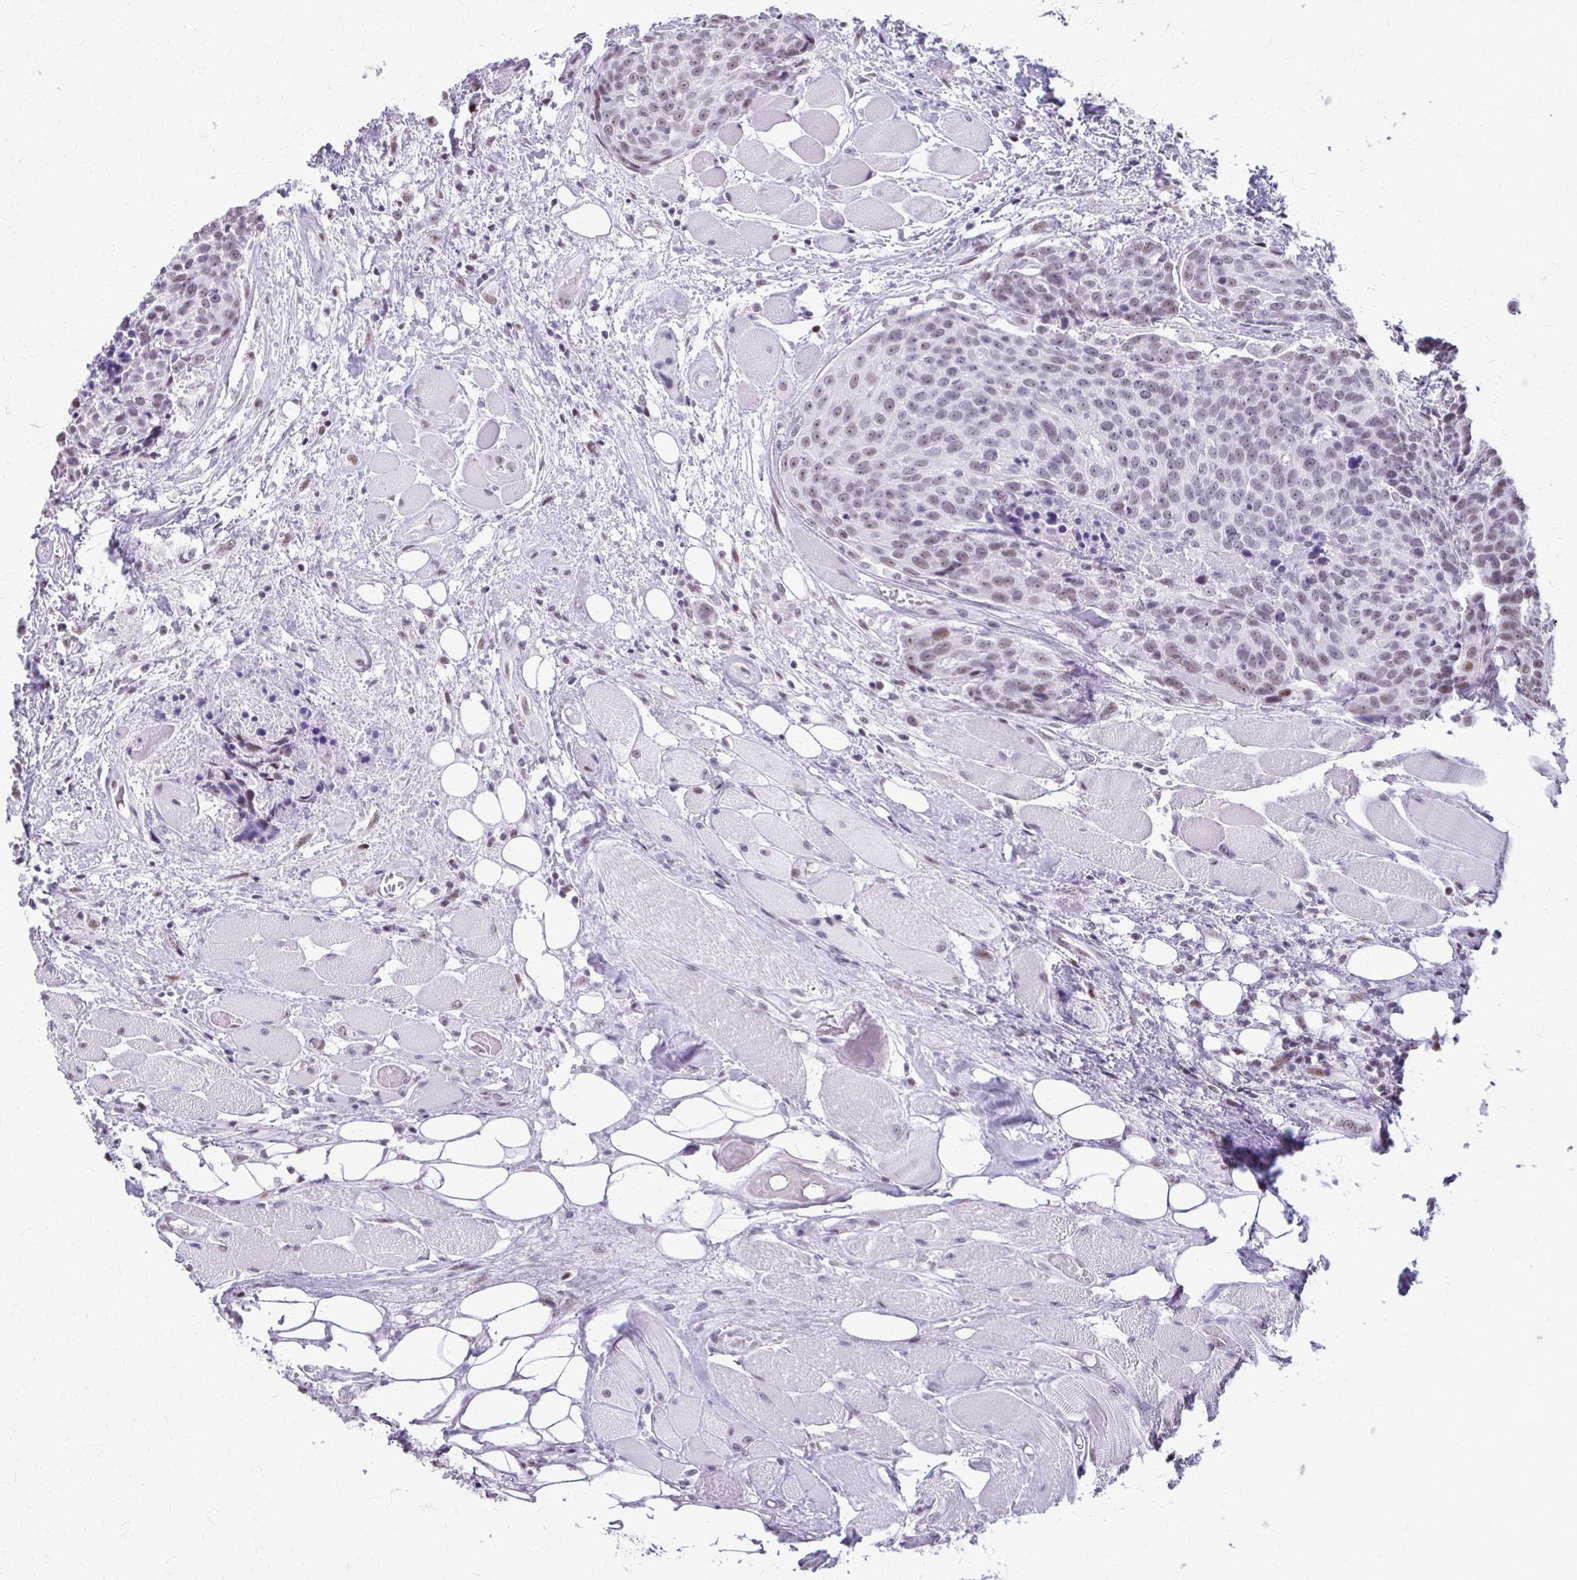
{"staining": {"intensity": "weak", "quantity": "<25%", "location": "nuclear"}, "tissue": "head and neck cancer", "cell_type": "Tumor cells", "image_type": "cancer", "snomed": [{"axis": "morphology", "description": "Squamous cell carcinoma, NOS"}, {"axis": "topography", "description": "Oral tissue"}, {"axis": "topography", "description": "Head-Neck"}], "caption": "Squamous cell carcinoma (head and neck) was stained to show a protein in brown. There is no significant expression in tumor cells. Brightfield microscopy of immunohistochemistry (IHC) stained with DAB (brown) and hematoxylin (blue), captured at high magnification.", "gene": "SS18", "patient": {"sex": "male", "age": 64}}